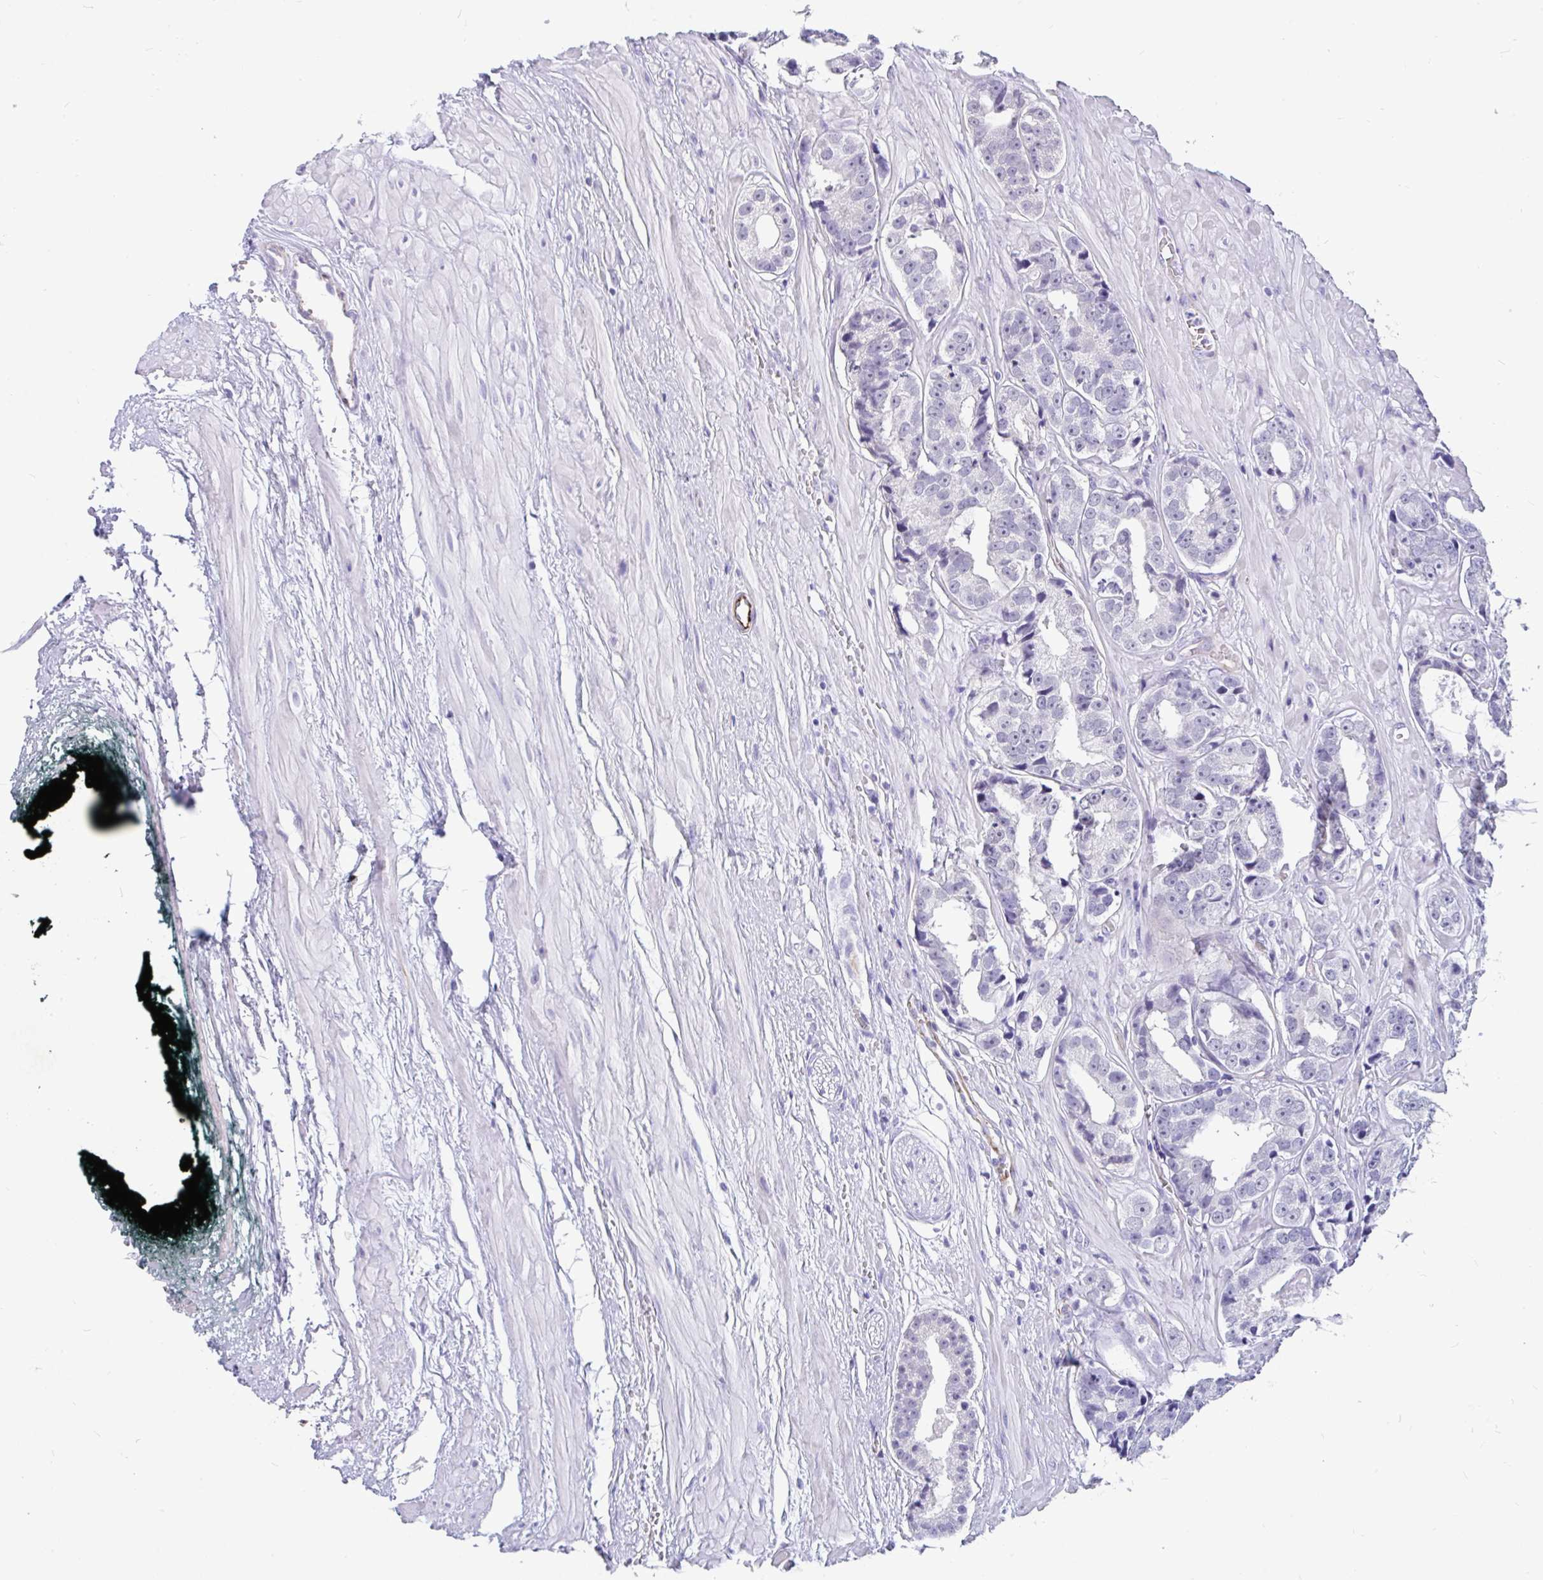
{"staining": {"intensity": "negative", "quantity": "none", "location": "none"}, "tissue": "prostate cancer", "cell_type": "Tumor cells", "image_type": "cancer", "snomed": [{"axis": "morphology", "description": "Adenocarcinoma, High grade"}, {"axis": "topography", "description": "Prostate"}], "caption": "There is no significant positivity in tumor cells of prostate cancer (adenocarcinoma (high-grade)).", "gene": "EML5", "patient": {"sex": "male", "age": 71}}